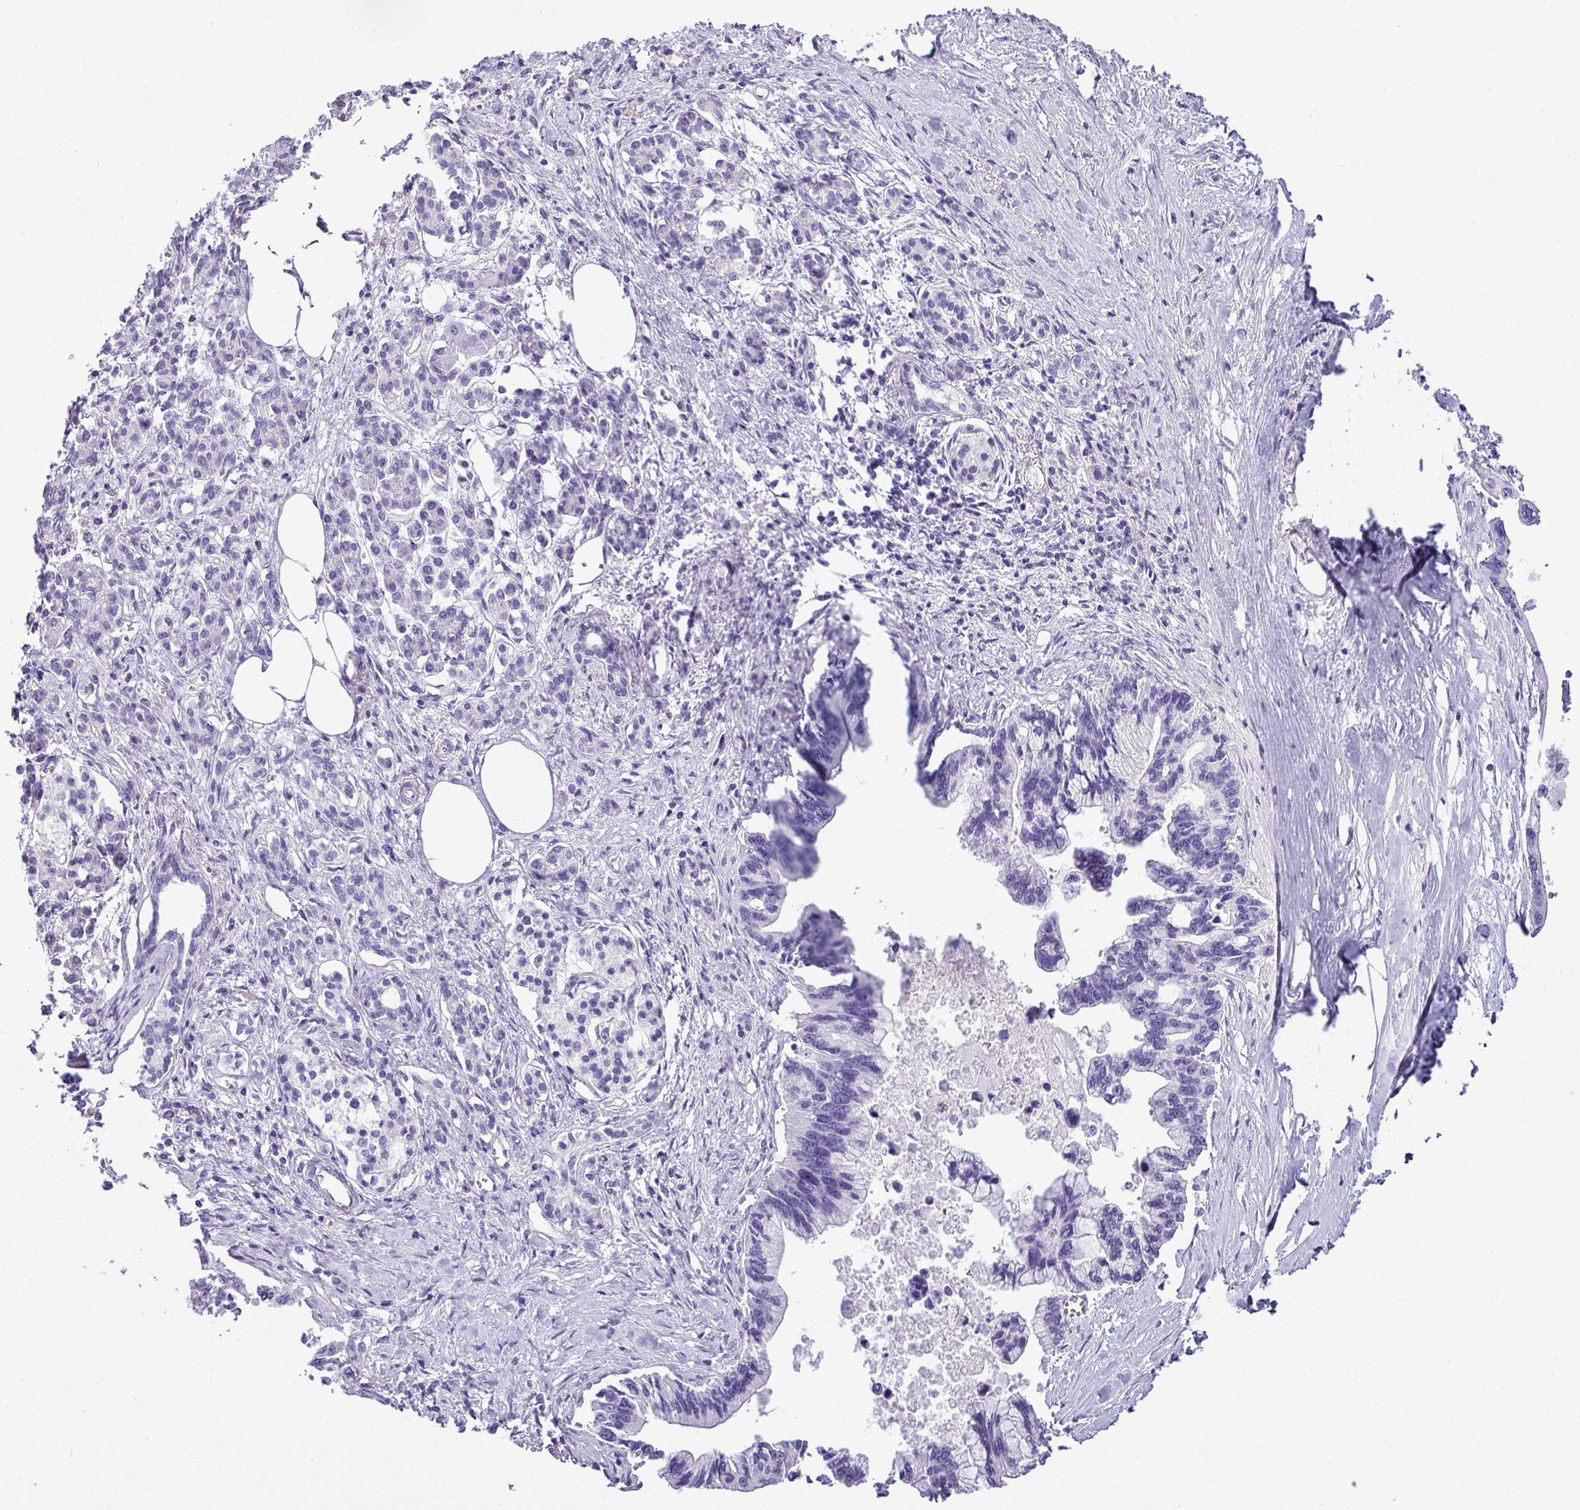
{"staining": {"intensity": "negative", "quantity": "none", "location": "none"}, "tissue": "pancreatic cancer", "cell_type": "Tumor cells", "image_type": "cancer", "snomed": [{"axis": "morphology", "description": "Adenocarcinoma, NOS"}, {"axis": "topography", "description": "Pancreas"}], "caption": "A high-resolution micrograph shows immunohistochemistry (IHC) staining of pancreatic cancer, which reveals no significant positivity in tumor cells. (DAB (3,3'-diaminobenzidine) immunohistochemistry (IHC) visualized using brightfield microscopy, high magnification).", "gene": "VCX2", "patient": {"sex": "female", "age": 83}}